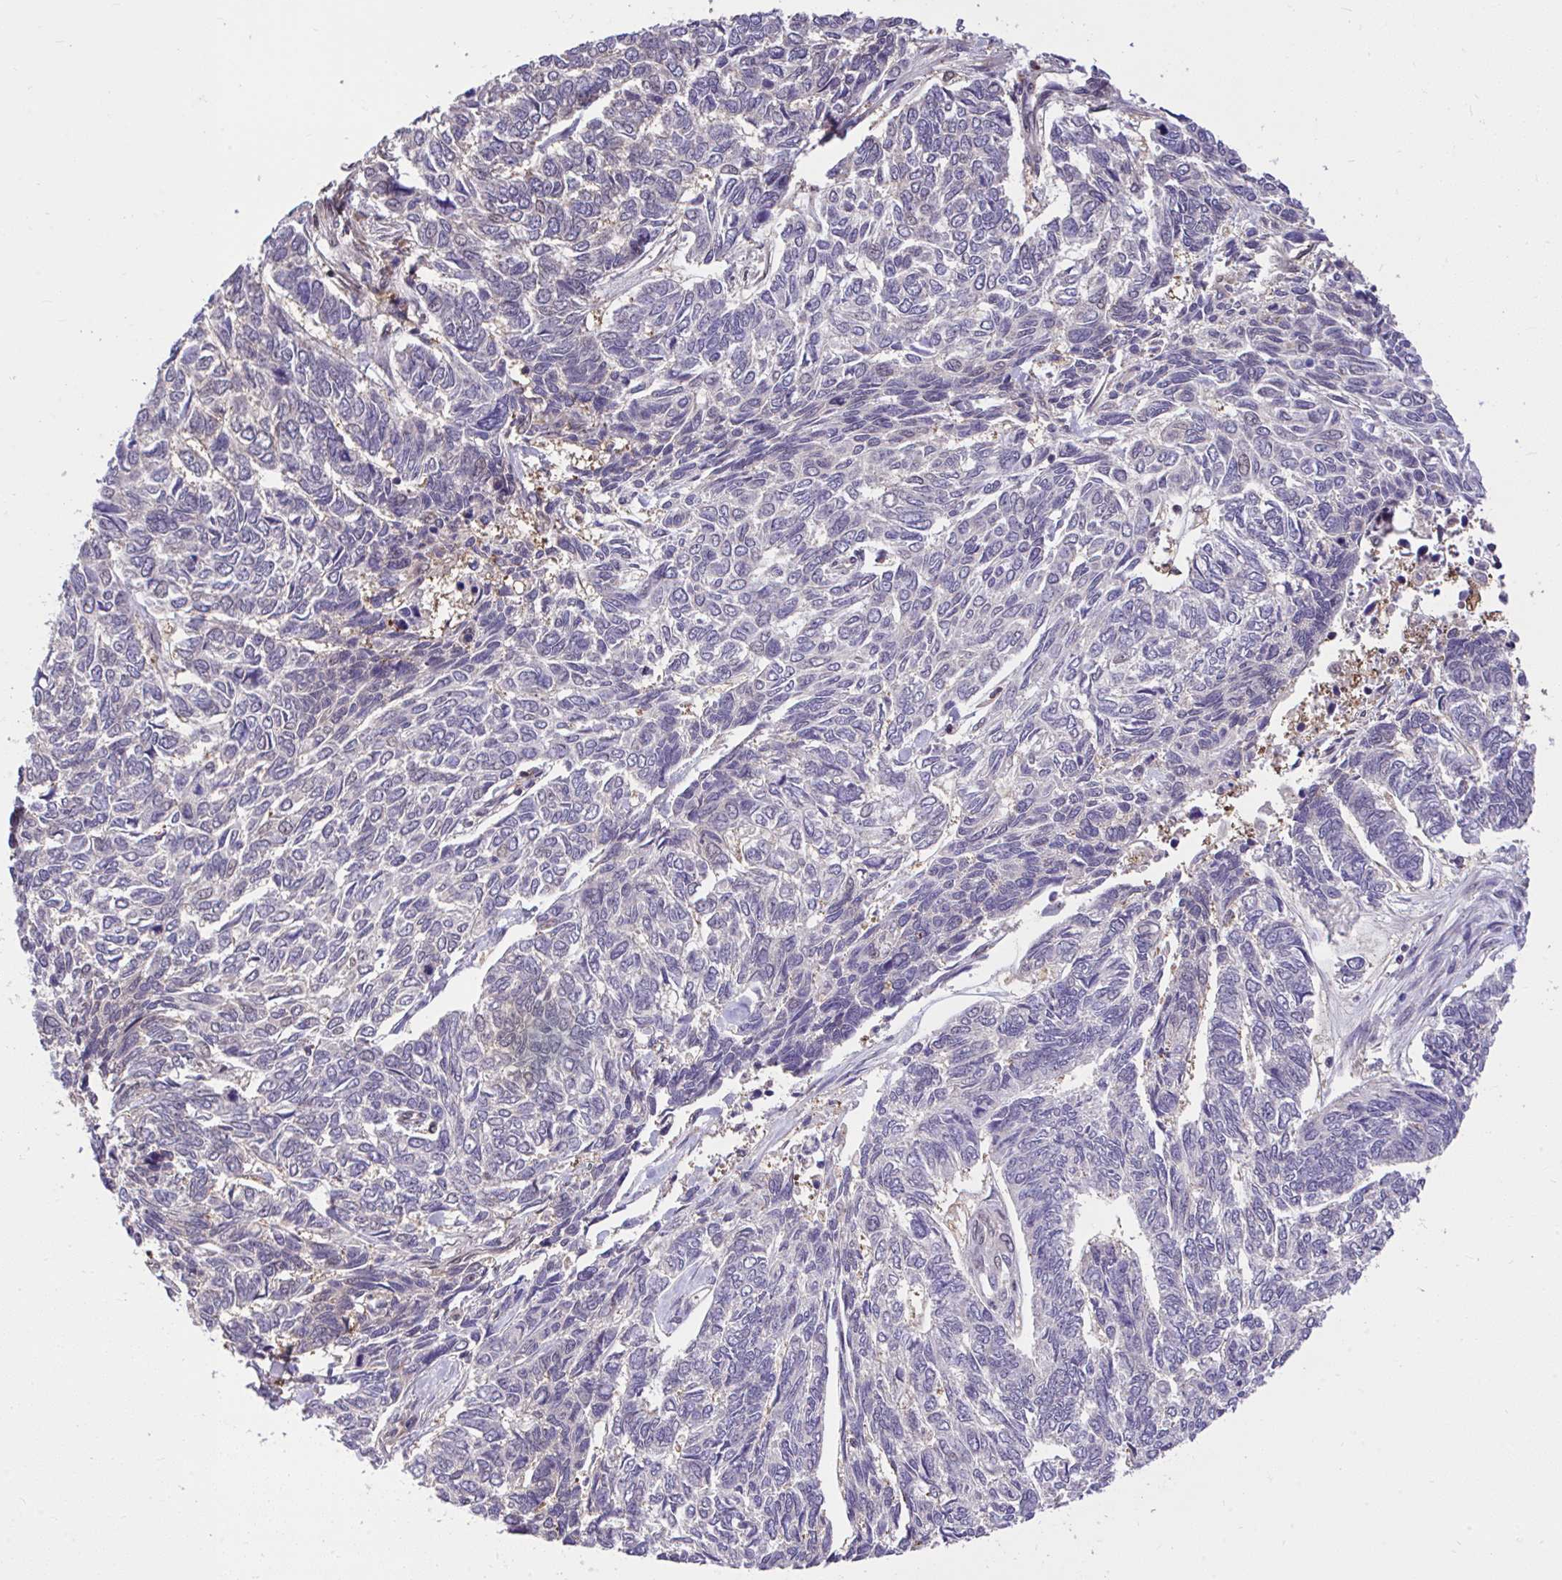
{"staining": {"intensity": "negative", "quantity": "none", "location": "none"}, "tissue": "skin cancer", "cell_type": "Tumor cells", "image_type": "cancer", "snomed": [{"axis": "morphology", "description": "Basal cell carcinoma"}, {"axis": "topography", "description": "Skin"}], "caption": "IHC image of human basal cell carcinoma (skin) stained for a protein (brown), which demonstrates no staining in tumor cells.", "gene": "GLIS3", "patient": {"sex": "female", "age": 65}}